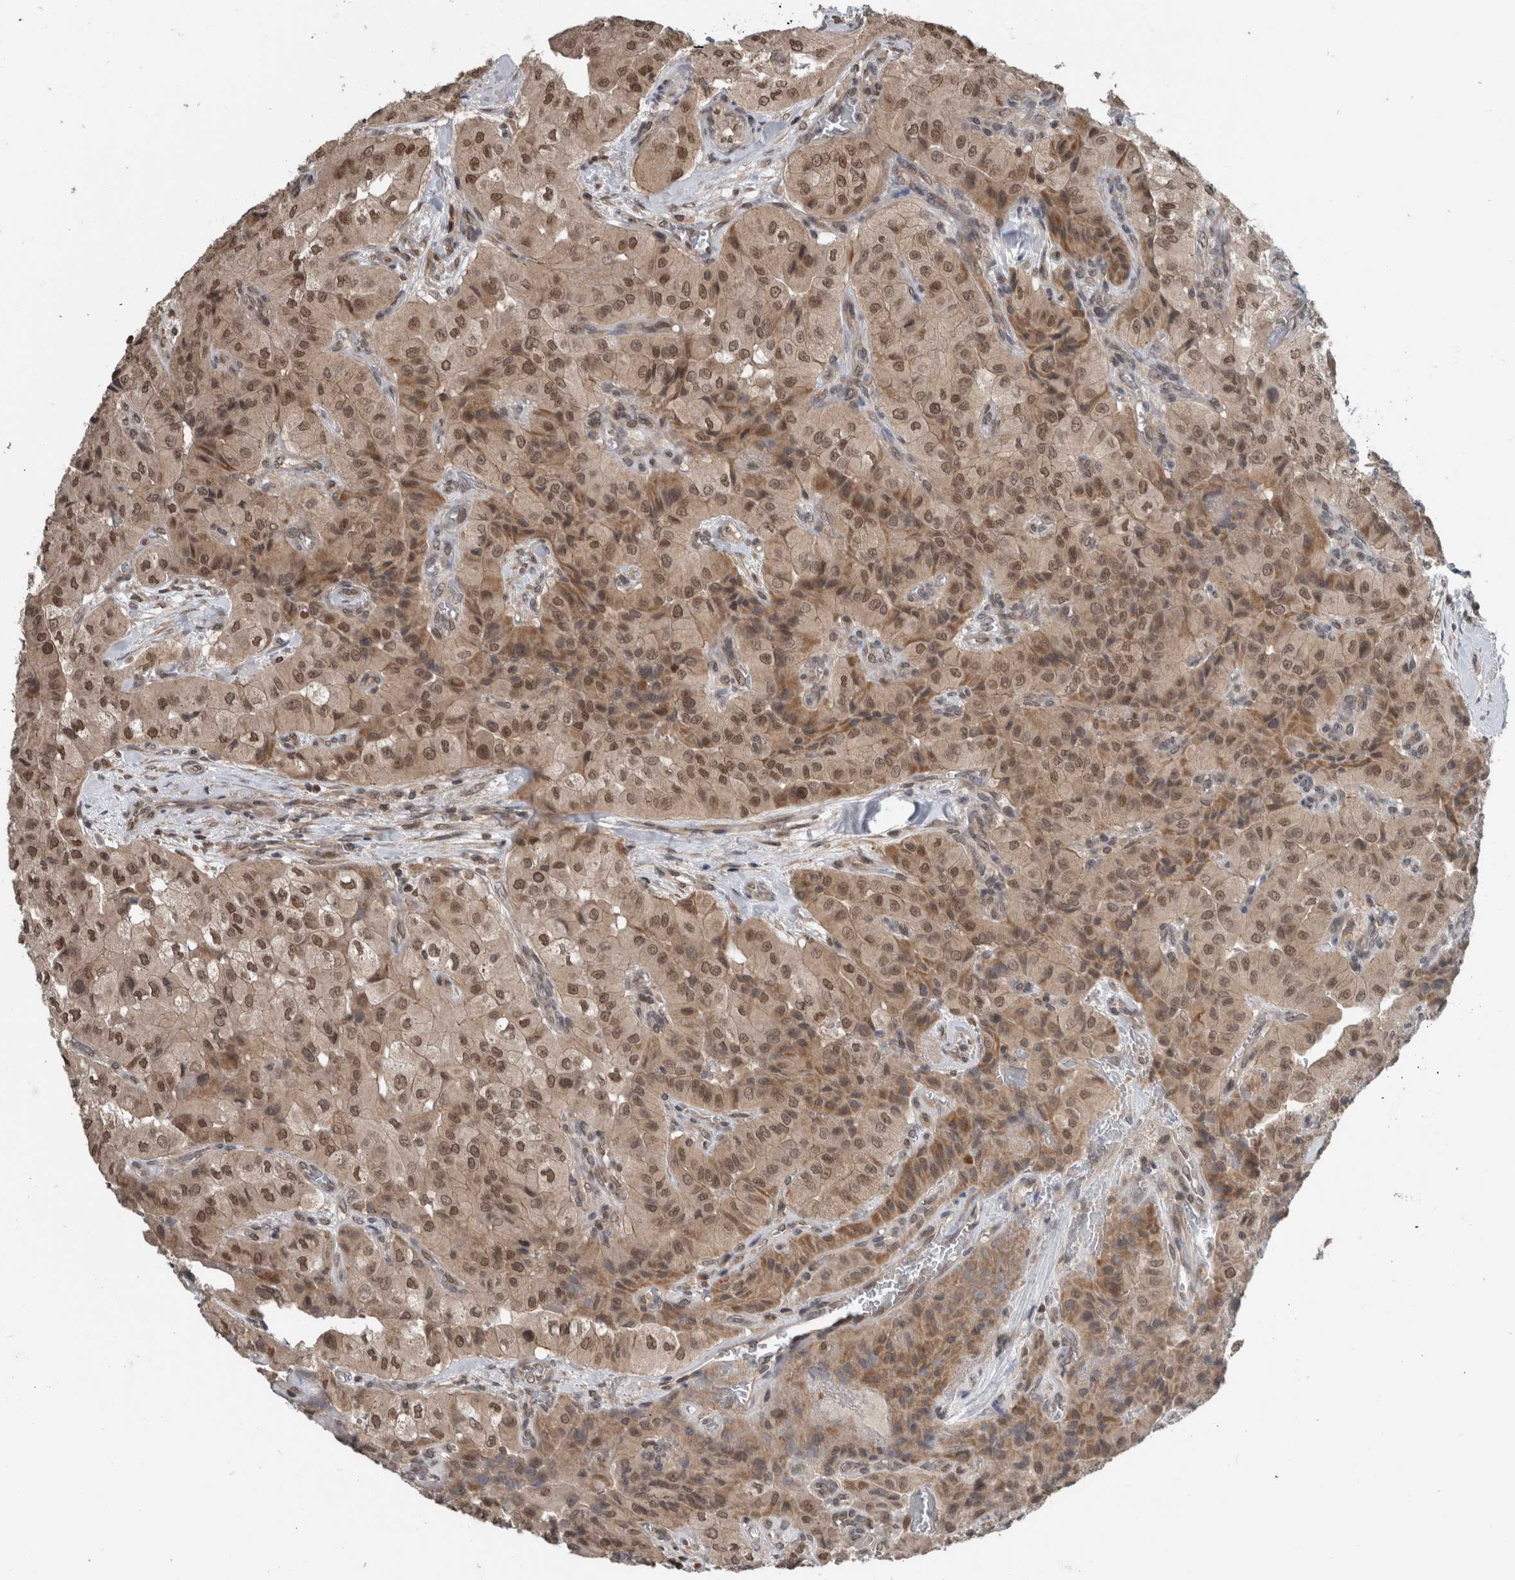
{"staining": {"intensity": "moderate", "quantity": ">75%", "location": "cytoplasmic/membranous,nuclear"}, "tissue": "thyroid cancer", "cell_type": "Tumor cells", "image_type": "cancer", "snomed": [{"axis": "morphology", "description": "Papillary adenocarcinoma, NOS"}, {"axis": "topography", "description": "Thyroid gland"}], "caption": "IHC (DAB) staining of human thyroid cancer exhibits moderate cytoplasmic/membranous and nuclear protein staining in approximately >75% of tumor cells. The staining is performed using DAB (3,3'-diaminobenzidine) brown chromogen to label protein expression. The nuclei are counter-stained blue using hematoxylin.", "gene": "SPAG7", "patient": {"sex": "female", "age": 59}}